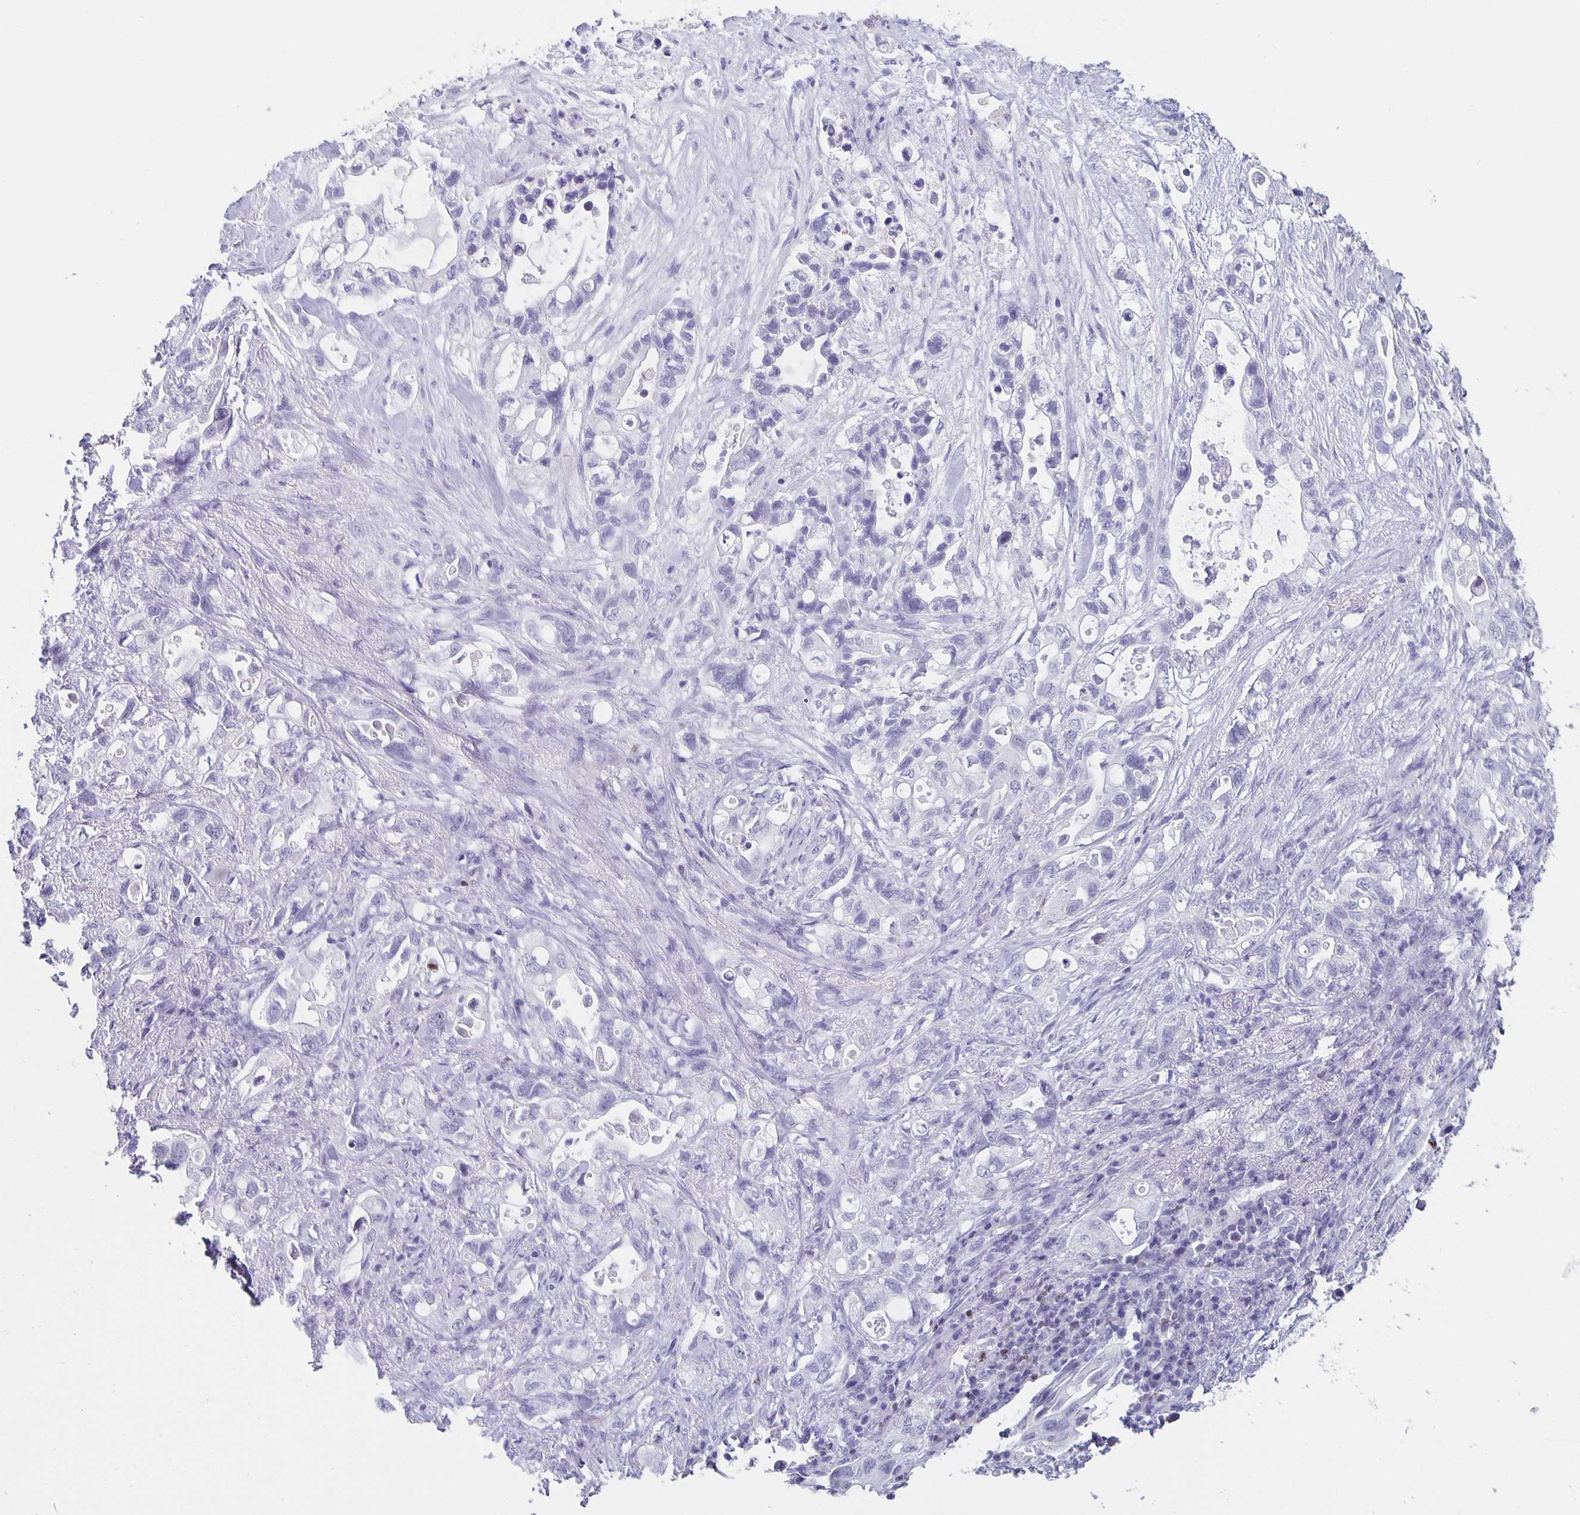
{"staining": {"intensity": "negative", "quantity": "none", "location": "none"}, "tissue": "pancreatic cancer", "cell_type": "Tumor cells", "image_type": "cancer", "snomed": [{"axis": "morphology", "description": "Adenocarcinoma, NOS"}, {"axis": "topography", "description": "Pancreas"}], "caption": "Immunohistochemical staining of human pancreatic cancer (adenocarcinoma) displays no significant expression in tumor cells.", "gene": "SATB2", "patient": {"sex": "female", "age": 72}}